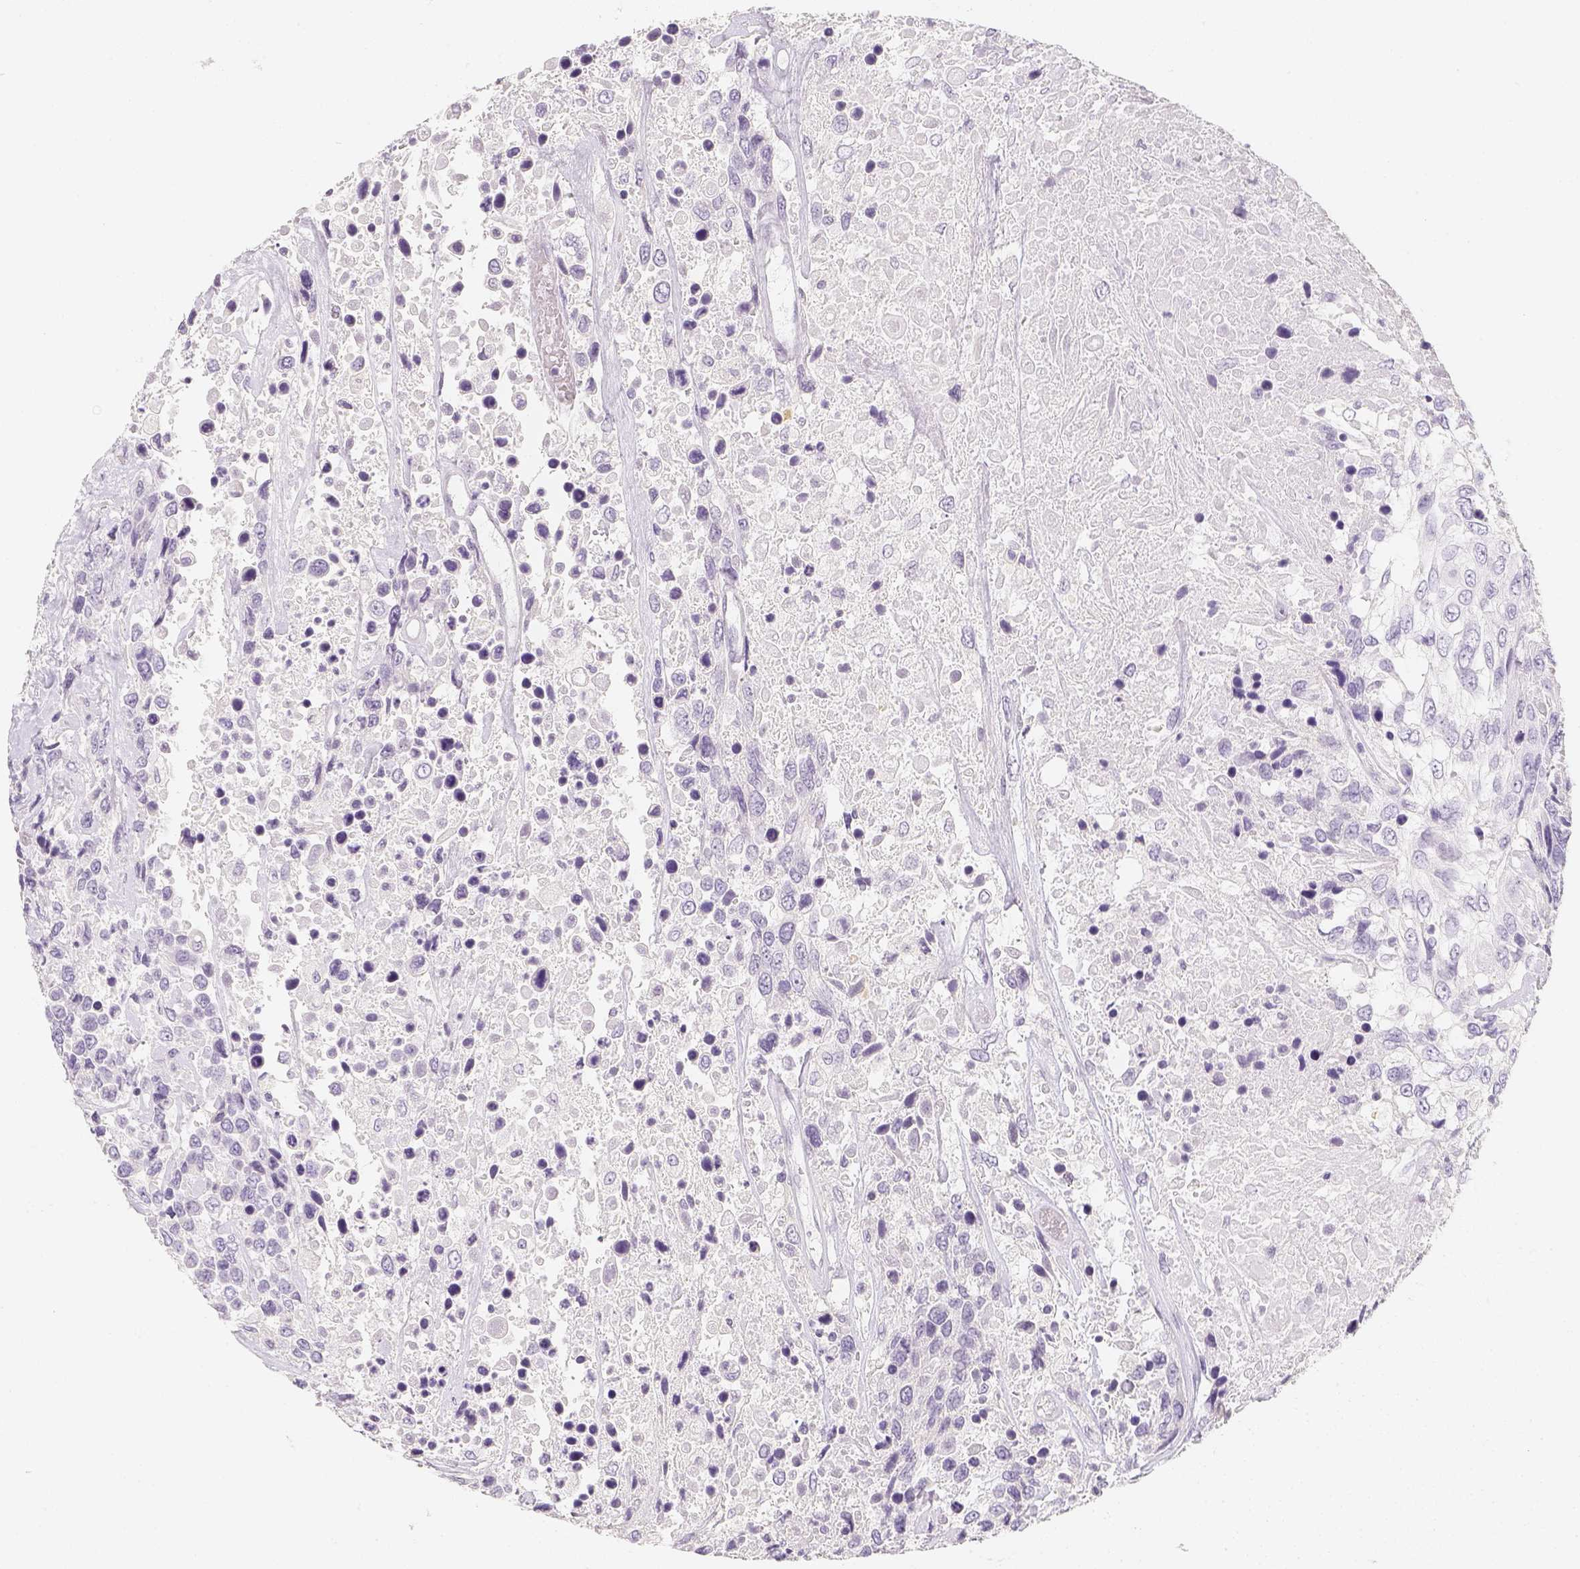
{"staining": {"intensity": "negative", "quantity": "none", "location": "none"}, "tissue": "urothelial cancer", "cell_type": "Tumor cells", "image_type": "cancer", "snomed": [{"axis": "morphology", "description": "Urothelial carcinoma, High grade"}, {"axis": "topography", "description": "Urinary bladder"}], "caption": "Tumor cells show no significant positivity in urothelial cancer.", "gene": "SLC18A1", "patient": {"sex": "female", "age": 70}}